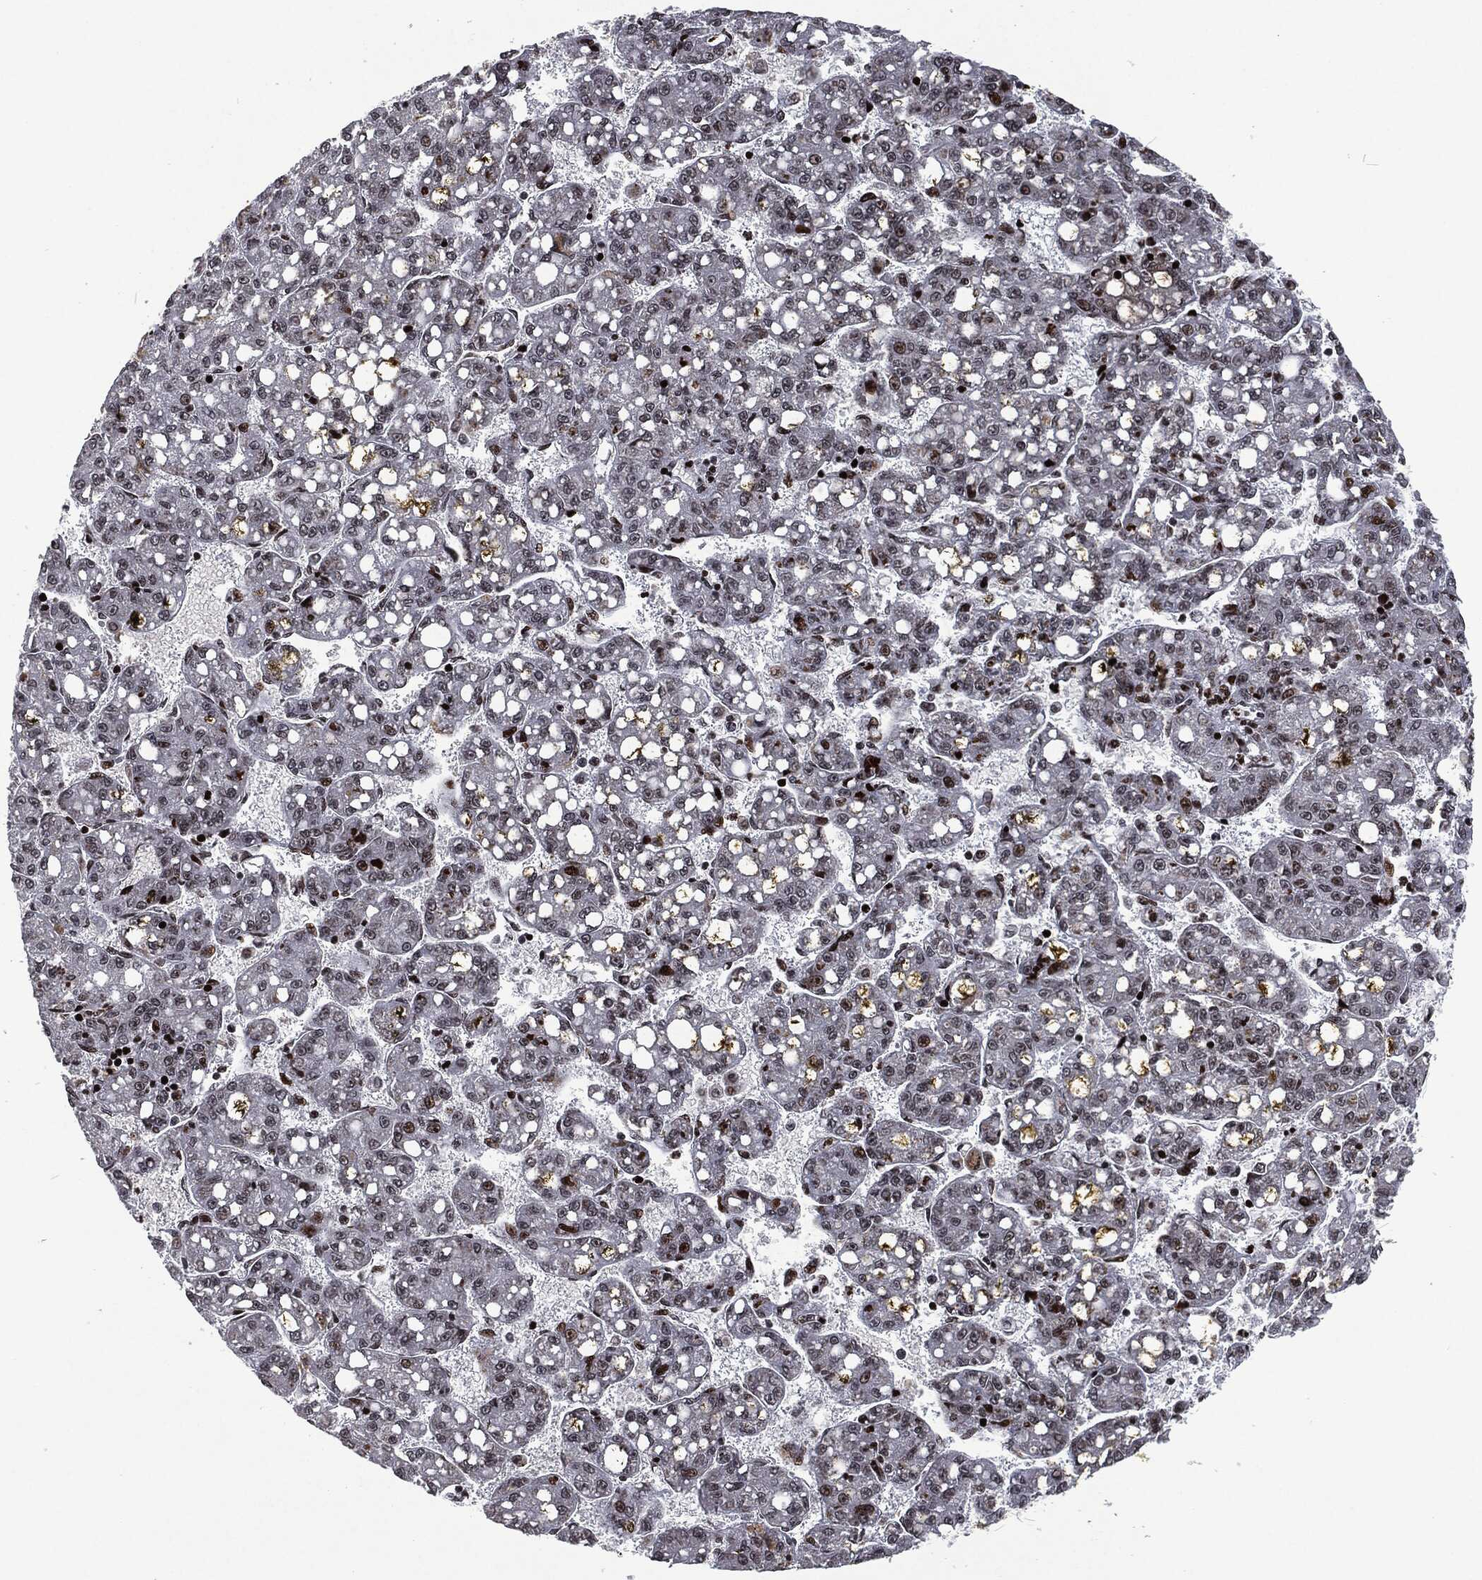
{"staining": {"intensity": "strong", "quantity": "<25%", "location": "nuclear"}, "tissue": "liver cancer", "cell_type": "Tumor cells", "image_type": "cancer", "snomed": [{"axis": "morphology", "description": "Carcinoma, Hepatocellular, NOS"}, {"axis": "topography", "description": "Liver"}], "caption": "Liver hepatocellular carcinoma tissue displays strong nuclear positivity in about <25% of tumor cells, visualized by immunohistochemistry.", "gene": "EGFR", "patient": {"sex": "female", "age": 65}}